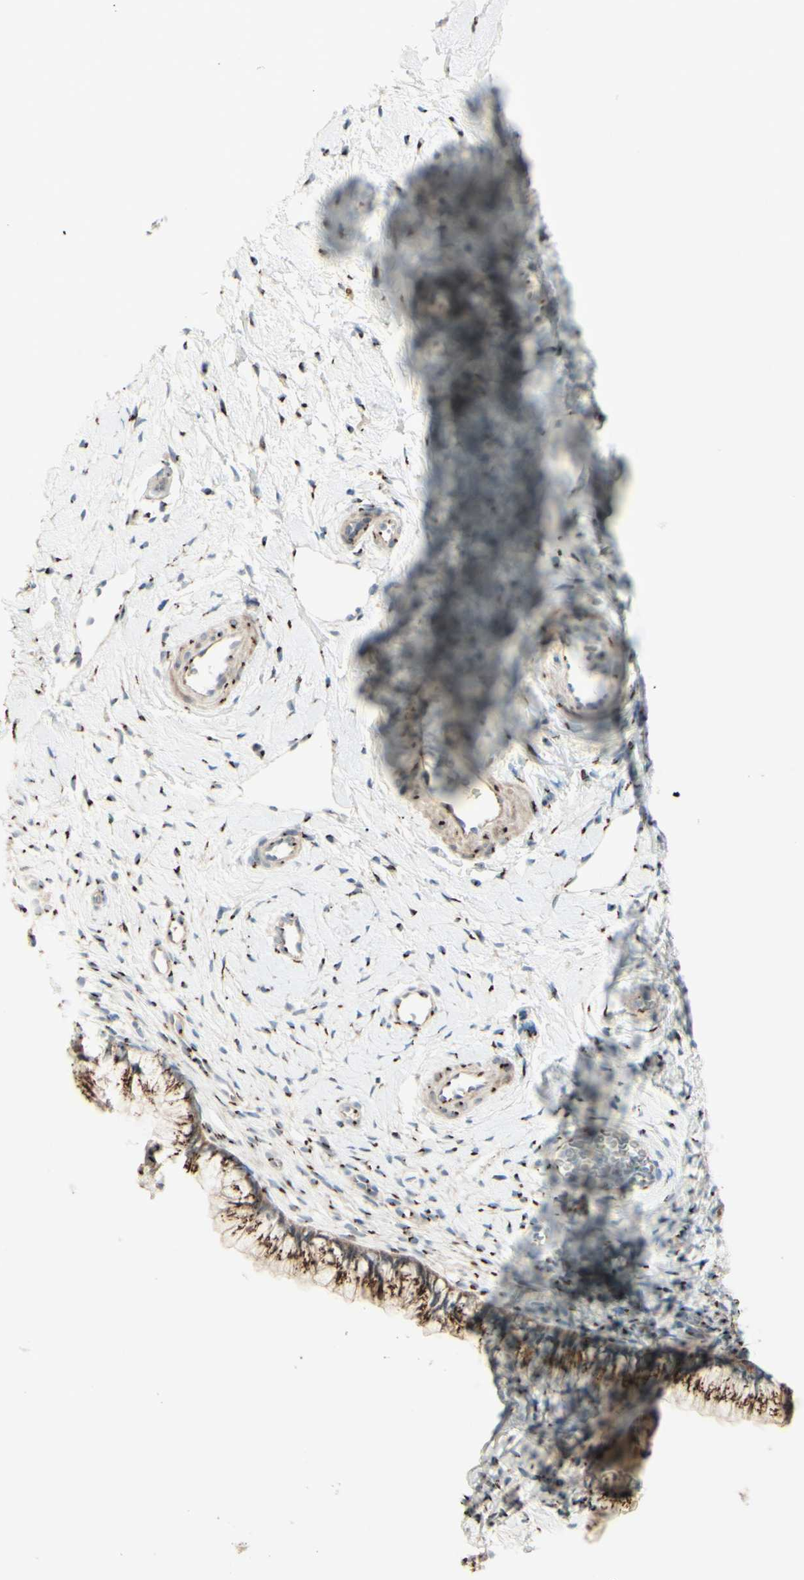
{"staining": {"intensity": "moderate", "quantity": ">75%", "location": "cytoplasmic/membranous"}, "tissue": "cervix", "cell_type": "Glandular cells", "image_type": "normal", "snomed": [{"axis": "morphology", "description": "Normal tissue, NOS"}, {"axis": "topography", "description": "Cervix"}], "caption": "This image shows immunohistochemistry staining of unremarkable cervix, with medium moderate cytoplasmic/membranous expression in about >75% of glandular cells.", "gene": "BPNT2", "patient": {"sex": "female", "age": 65}}